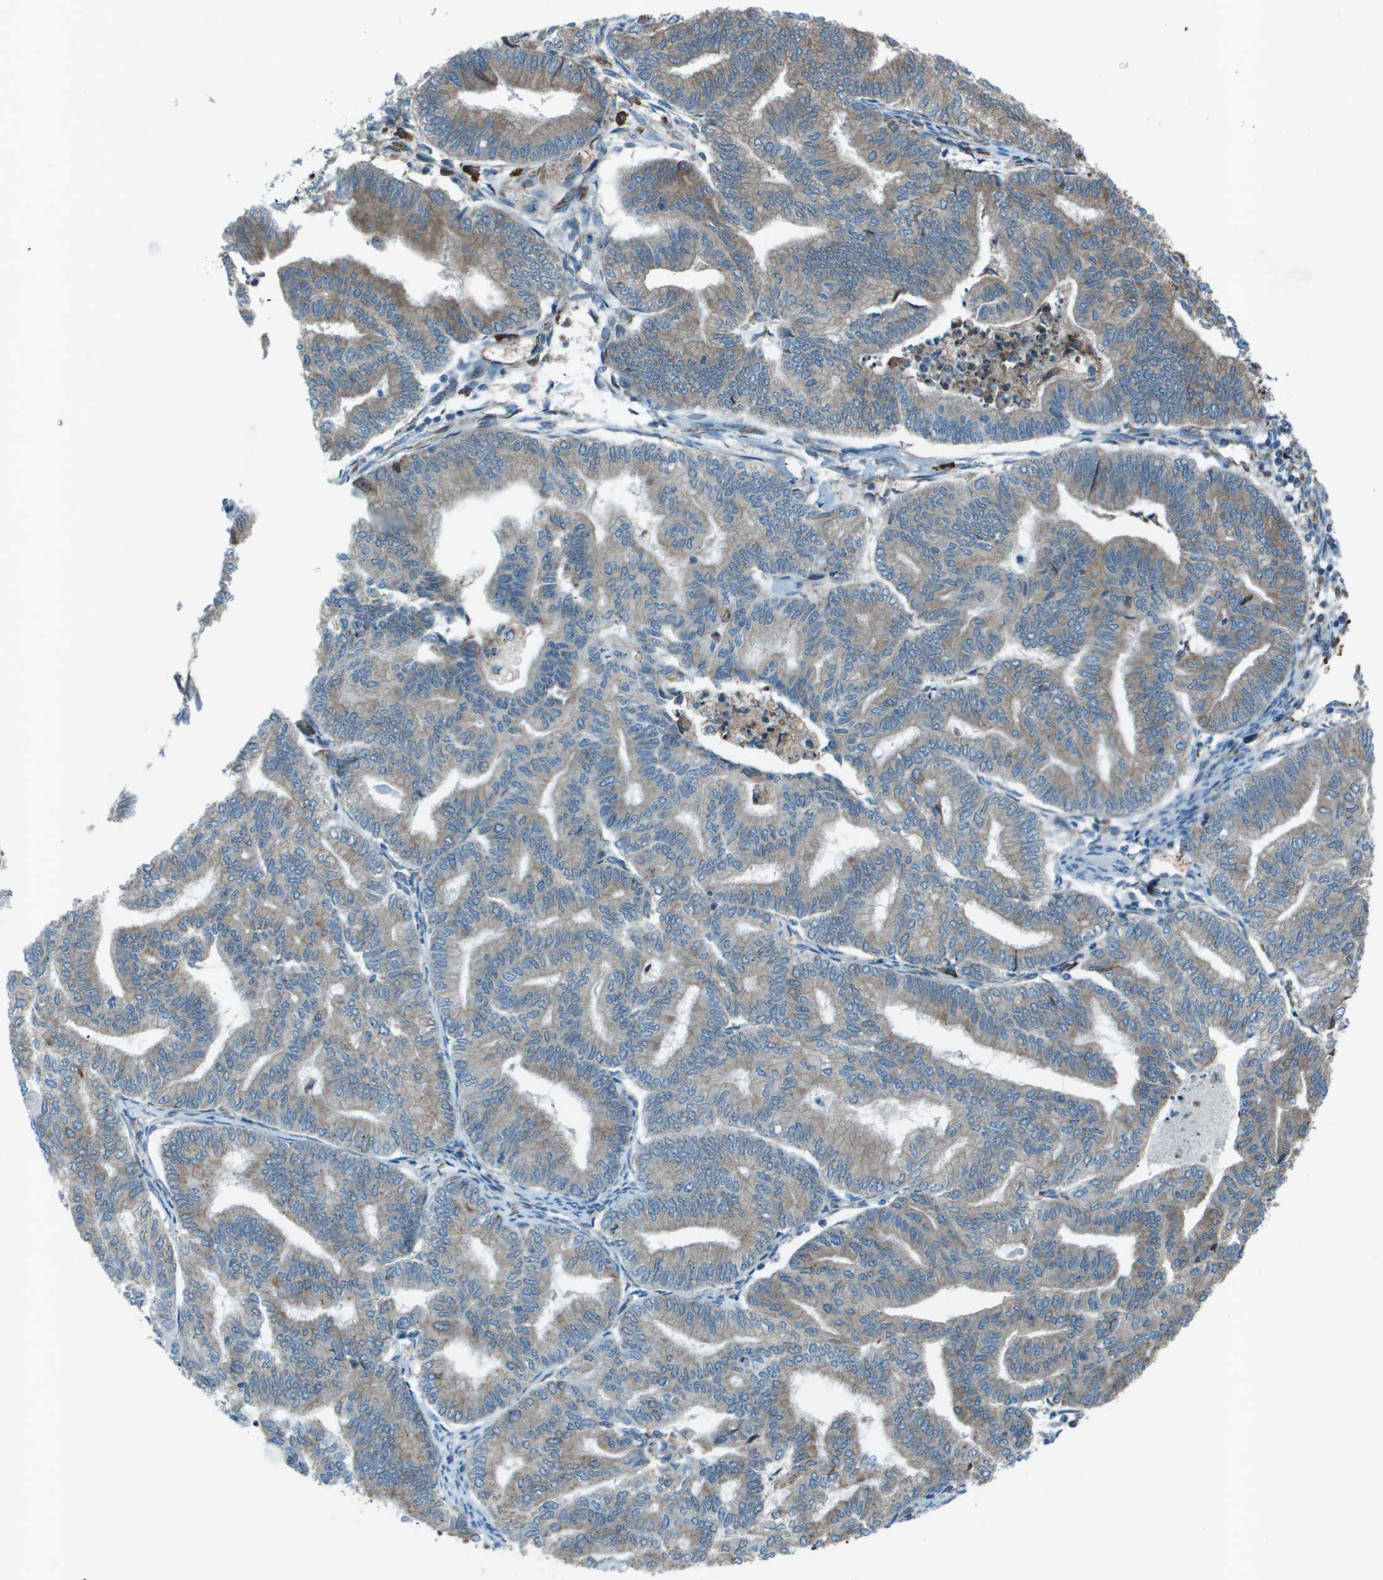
{"staining": {"intensity": "weak", "quantity": "<25%", "location": "cytoplasmic/membranous"}, "tissue": "endometrial cancer", "cell_type": "Tumor cells", "image_type": "cancer", "snomed": [{"axis": "morphology", "description": "Adenocarcinoma, NOS"}, {"axis": "topography", "description": "Endometrium"}], "caption": "The histopathology image demonstrates no significant staining in tumor cells of endometrial cancer (adenocarcinoma).", "gene": "UTS2", "patient": {"sex": "female", "age": 79}}